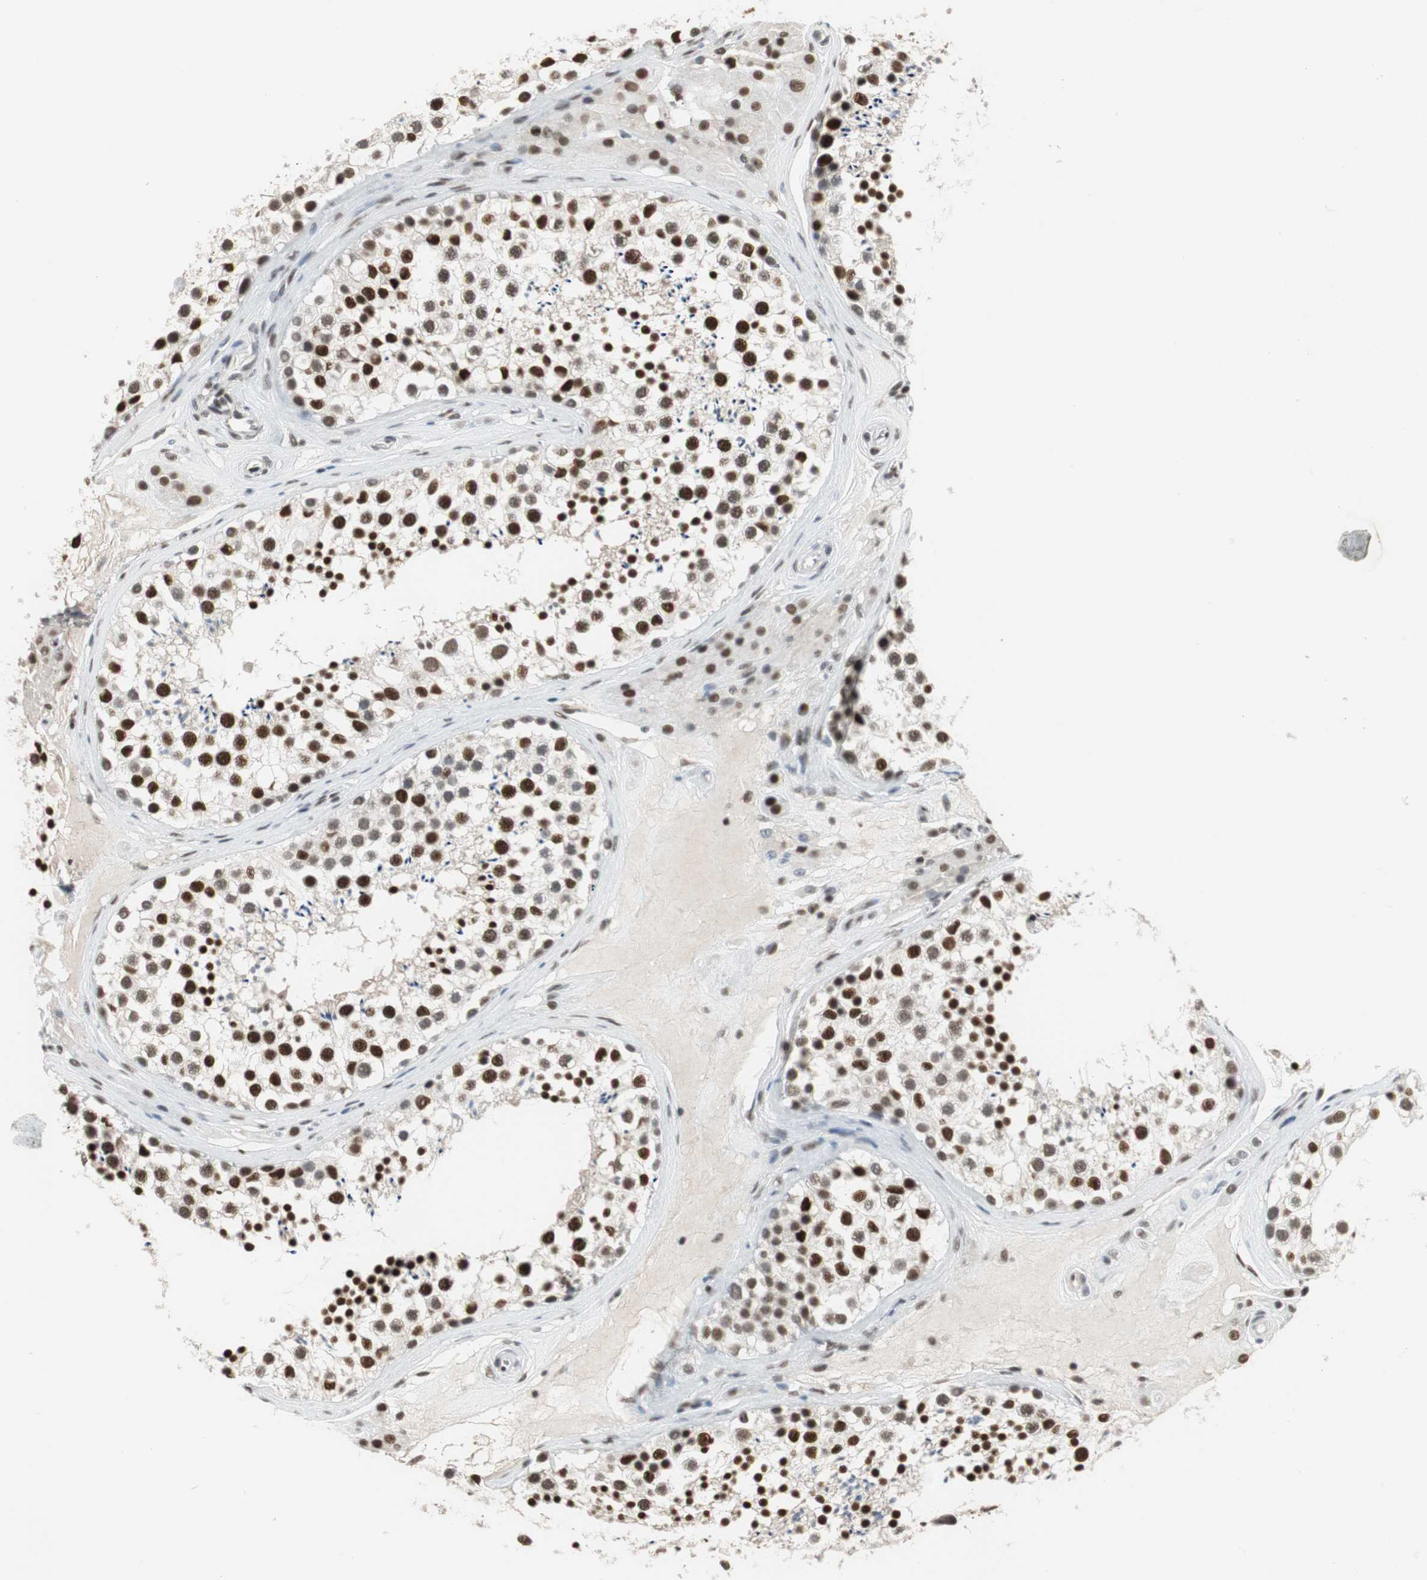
{"staining": {"intensity": "strong", "quantity": ">75%", "location": "nuclear"}, "tissue": "testis", "cell_type": "Cells in seminiferous ducts", "image_type": "normal", "snomed": [{"axis": "morphology", "description": "Normal tissue, NOS"}, {"axis": "topography", "description": "Testis"}], "caption": "A micrograph of human testis stained for a protein reveals strong nuclear brown staining in cells in seminiferous ducts. The staining was performed using DAB (3,3'-diaminobenzidine) to visualize the protein expression in brown, while the nuclei were stained in blue with hematoxylin (Magnification: 20x).", "gene": "RTF1", "patient": {"sex": "male", "age": 46}}